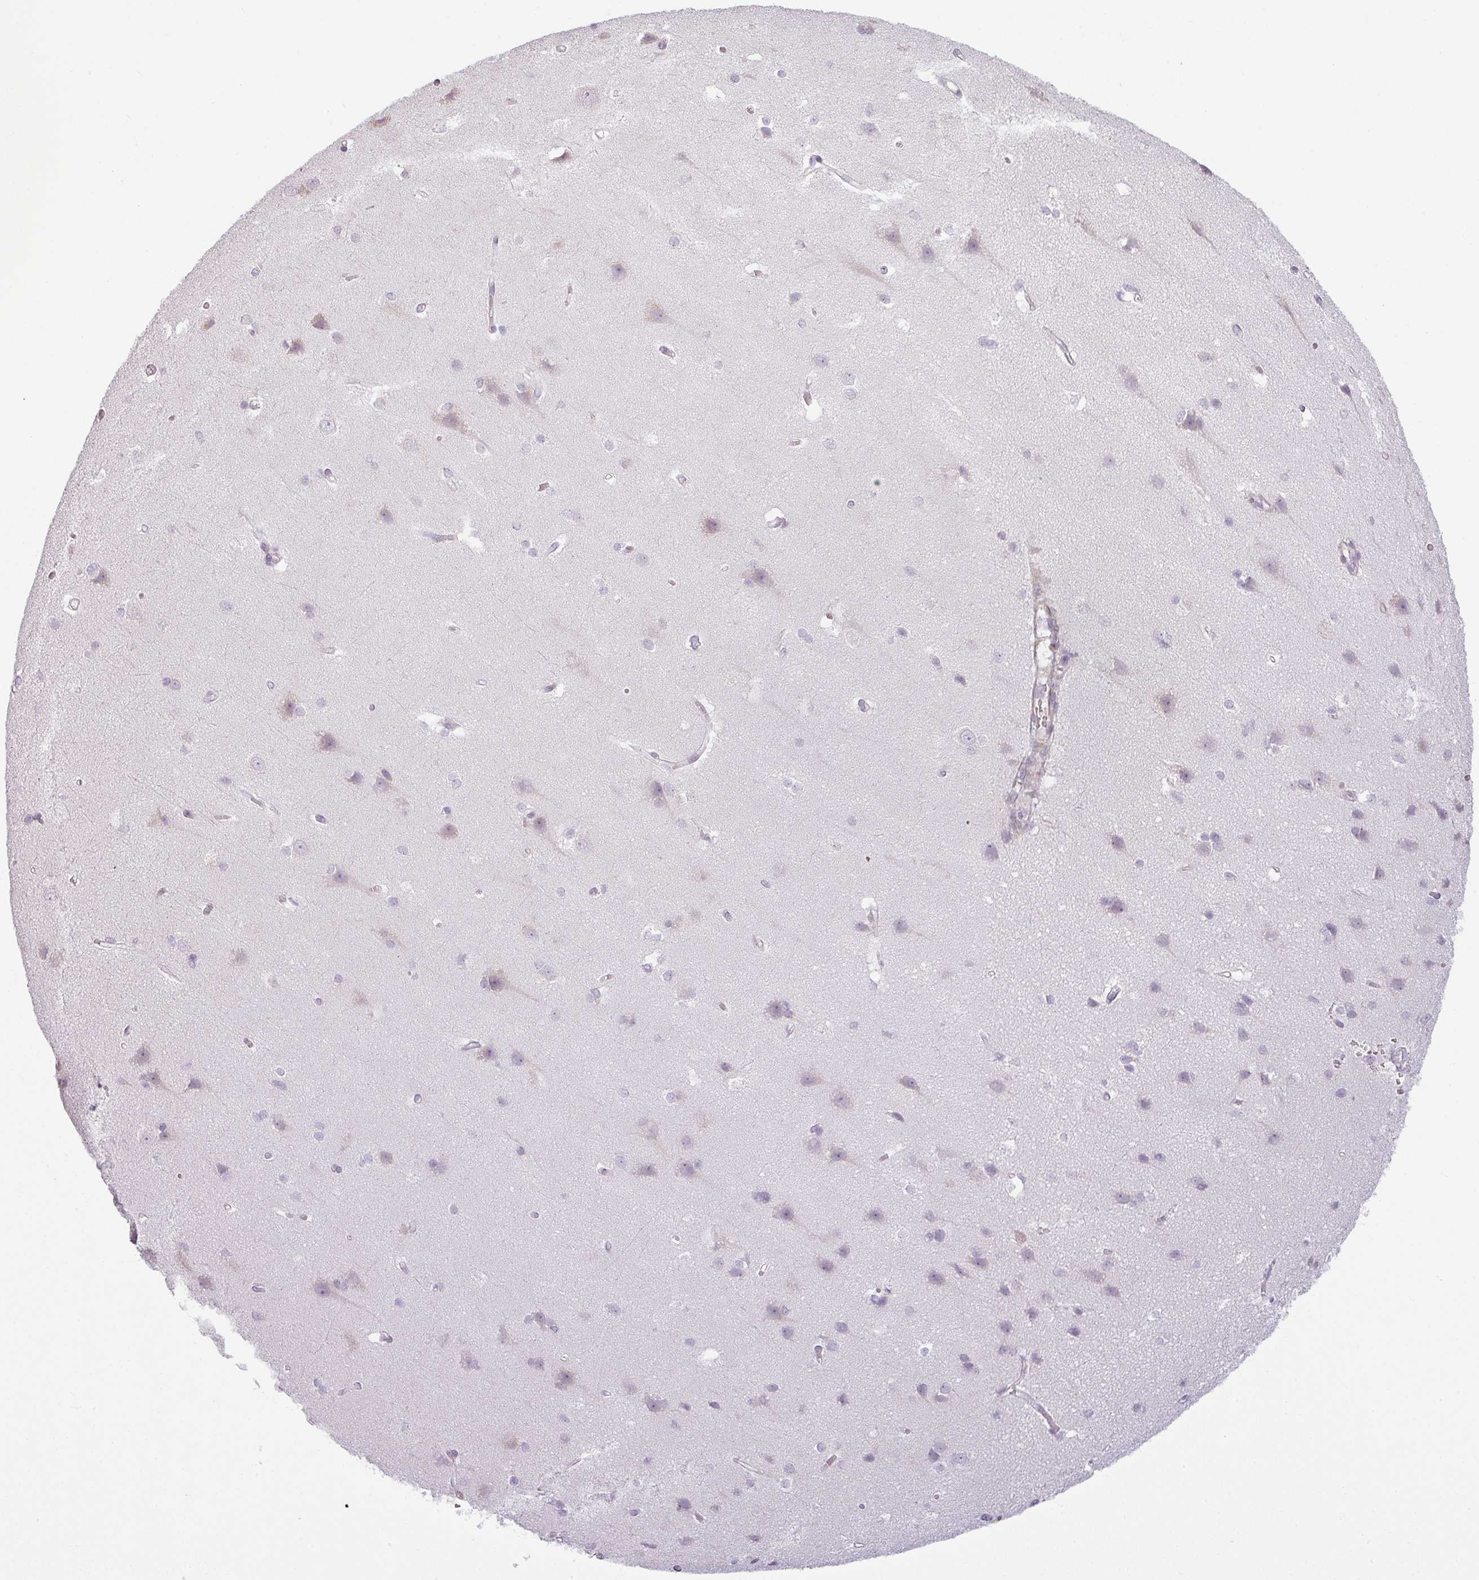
{"staining": {"intensity": "weak", "quantity": "<25%", "location": "cytoplasmic/membranous"}, "tissue": "cerebral cortex", "cell_type": "Endothelial cells", "image_type": "normal", "snomed": [{"axis": "morphology", "description": "Normal tissue, NOS"}, {"axis": "topography", "description": "Cerebral cortex"}], "caption": "Immunohistochemical staining of benign human cerebral cortex reveals no significant positivity in endothelial cells.", "gene": "CCDC144A", "patient": {"sex": "male", "age": 37}}